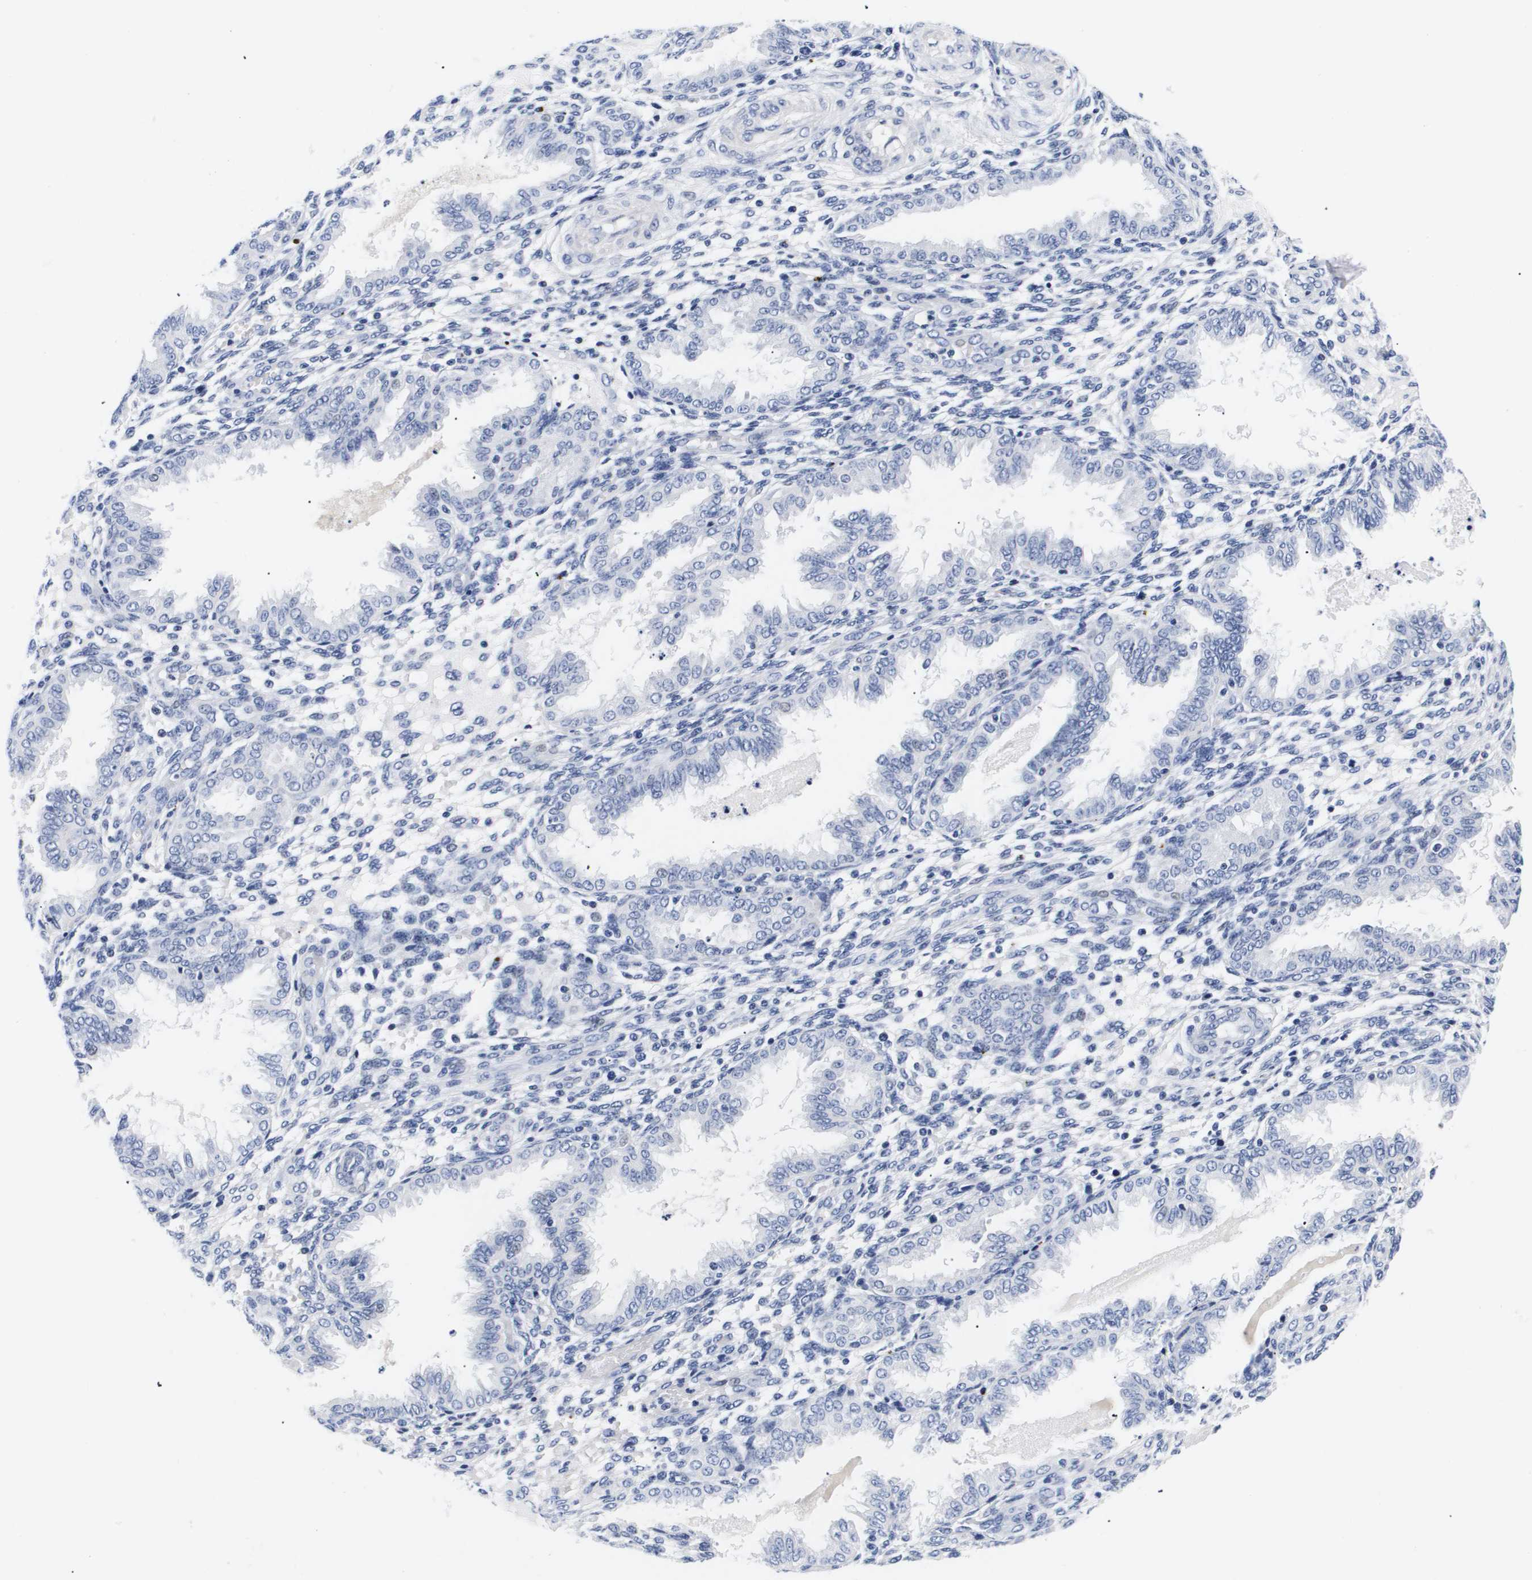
{"staining": {"intensity": "negative", "quantity": "none", "location": "none"}, "tissue": "endometrium", "cell_type": "Cells in endometrial stroma", "image_type": "normal", "snomed": [{"axis": "morphology", "description": "Normal tissue, NOS"}, {"axis": "topography", "description": "Endometrium"}], "caption": "This is an immunohistochemistry (IHC) histopathology image of unremarkable human endometrium. There is no positivity in cells in endometrial stroma.", "gene": "SHD", "patient": {"sex": "female", "age": 33}}